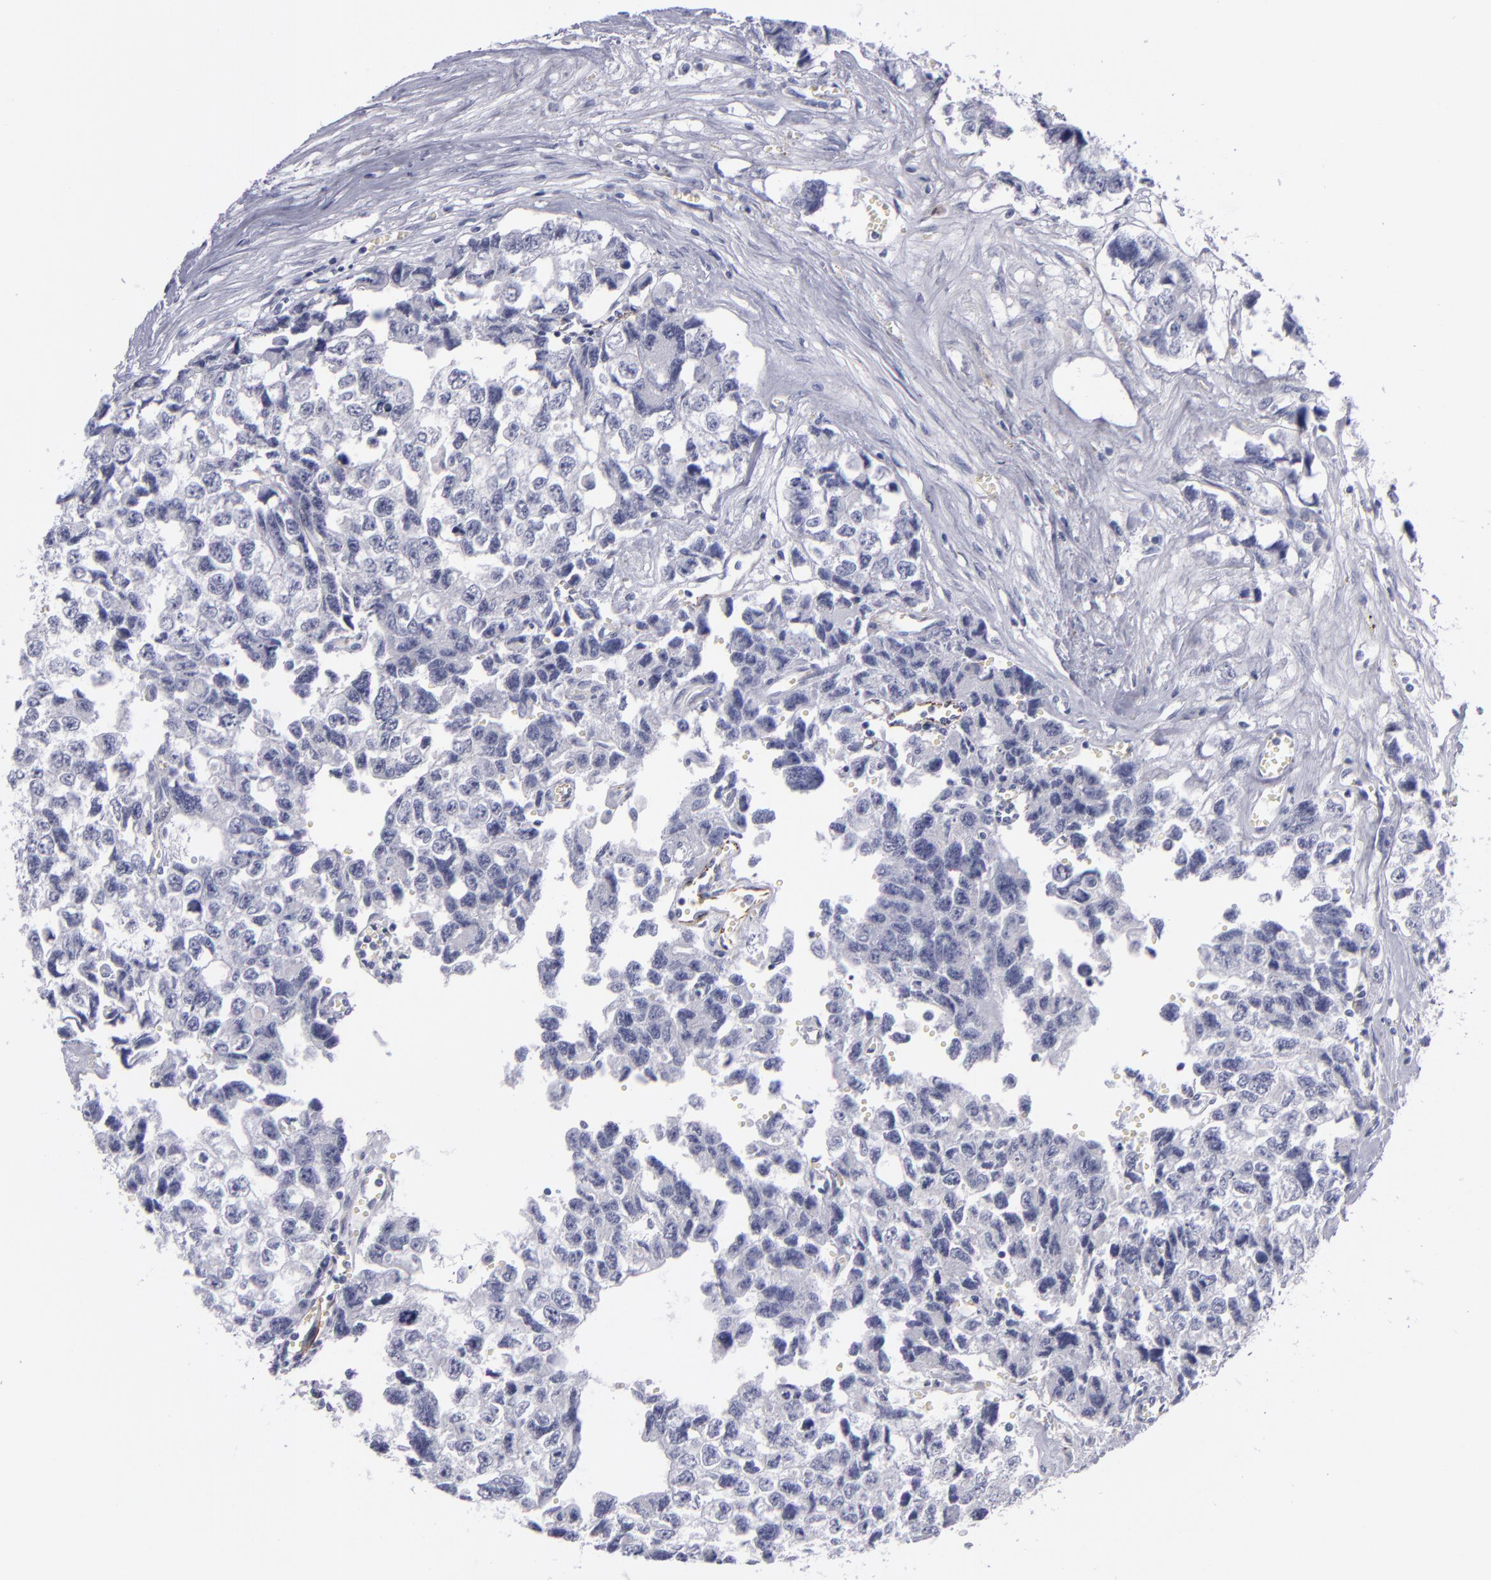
{"staining": {"intensity": "negative", "quantity": "none", "location": "none"}, "tissue": "testis cancer", "cell_type": "Tumor cells", "image_type": "cancer", "snomed": [{"axis": "morphology", "description": "Carcinoma, Embryonal, NOS"}, {"axis": "topography", "description": "Testis"}], "caption": "Protein analysis of testis embryonal carcinoma exhibits no significant staining in tumor cells. (DAB (3,3'-diaminobenzidine) IHC visualized using brightfield microscopy, high magnification).", "gene": "ITGB4", "patient": {"sex": "male", "age": 31}}